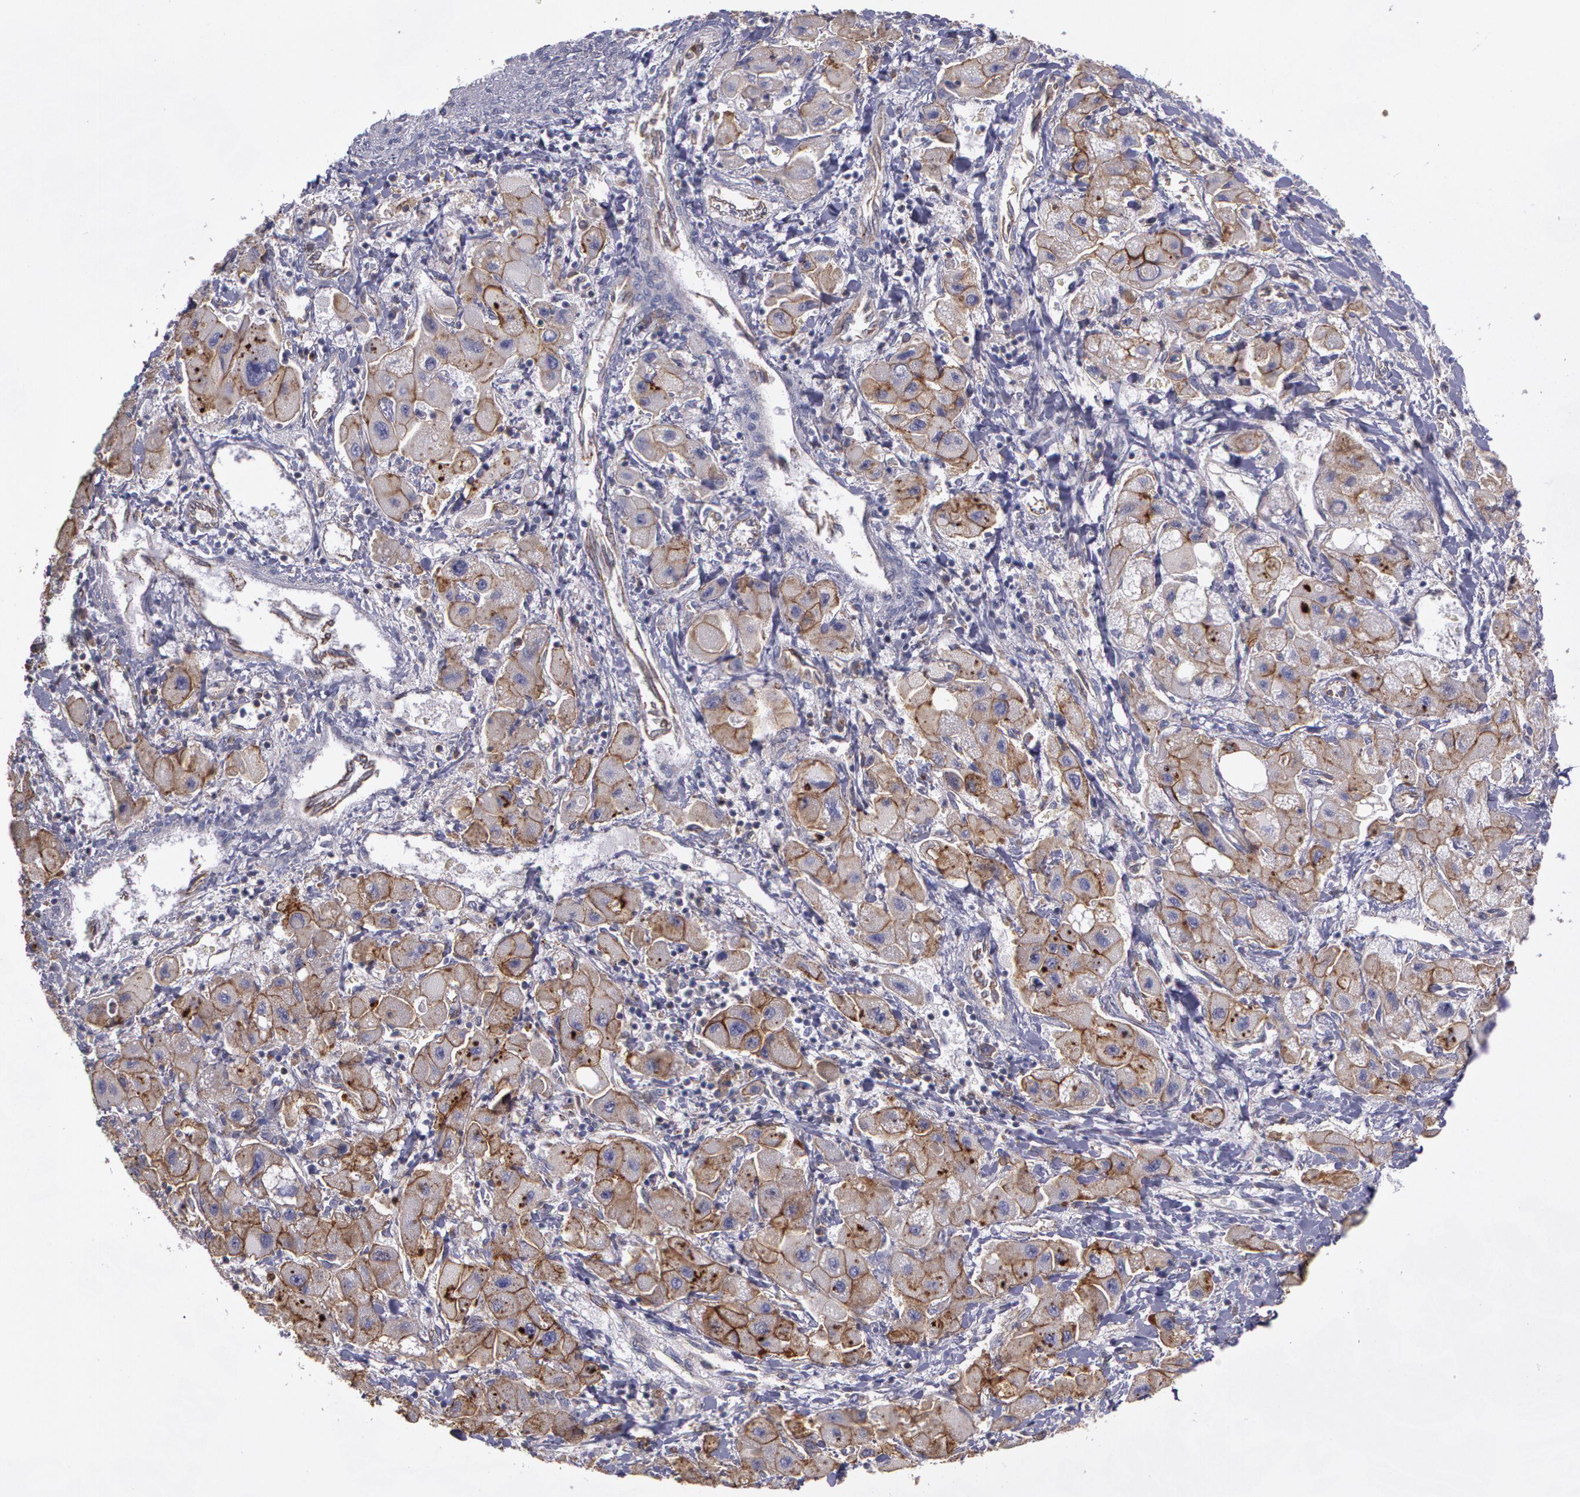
{"staining": {"intensity": "moderate", "quantity": ">75%", "location": "cytoplasmic/membranous"}, "tissue": "liver cancer", "cell_type": "Tumor cells", "image_type": "cancer", "snomed": [{"axis": "morphology", "description": "Carcinoma, Hepatocellular, NOS"}, {"axis": "topography", "description": "Liver"}], "caption": "Liver cancer (hepatocellular carcinoma) was stained to show a protein in brown. There is medium levels of moderate cytoplasmic/membranous expression in about >75% of tumor cells.", "gene": "FLOT2", "patient": {"sex": "male", "age": 24}}